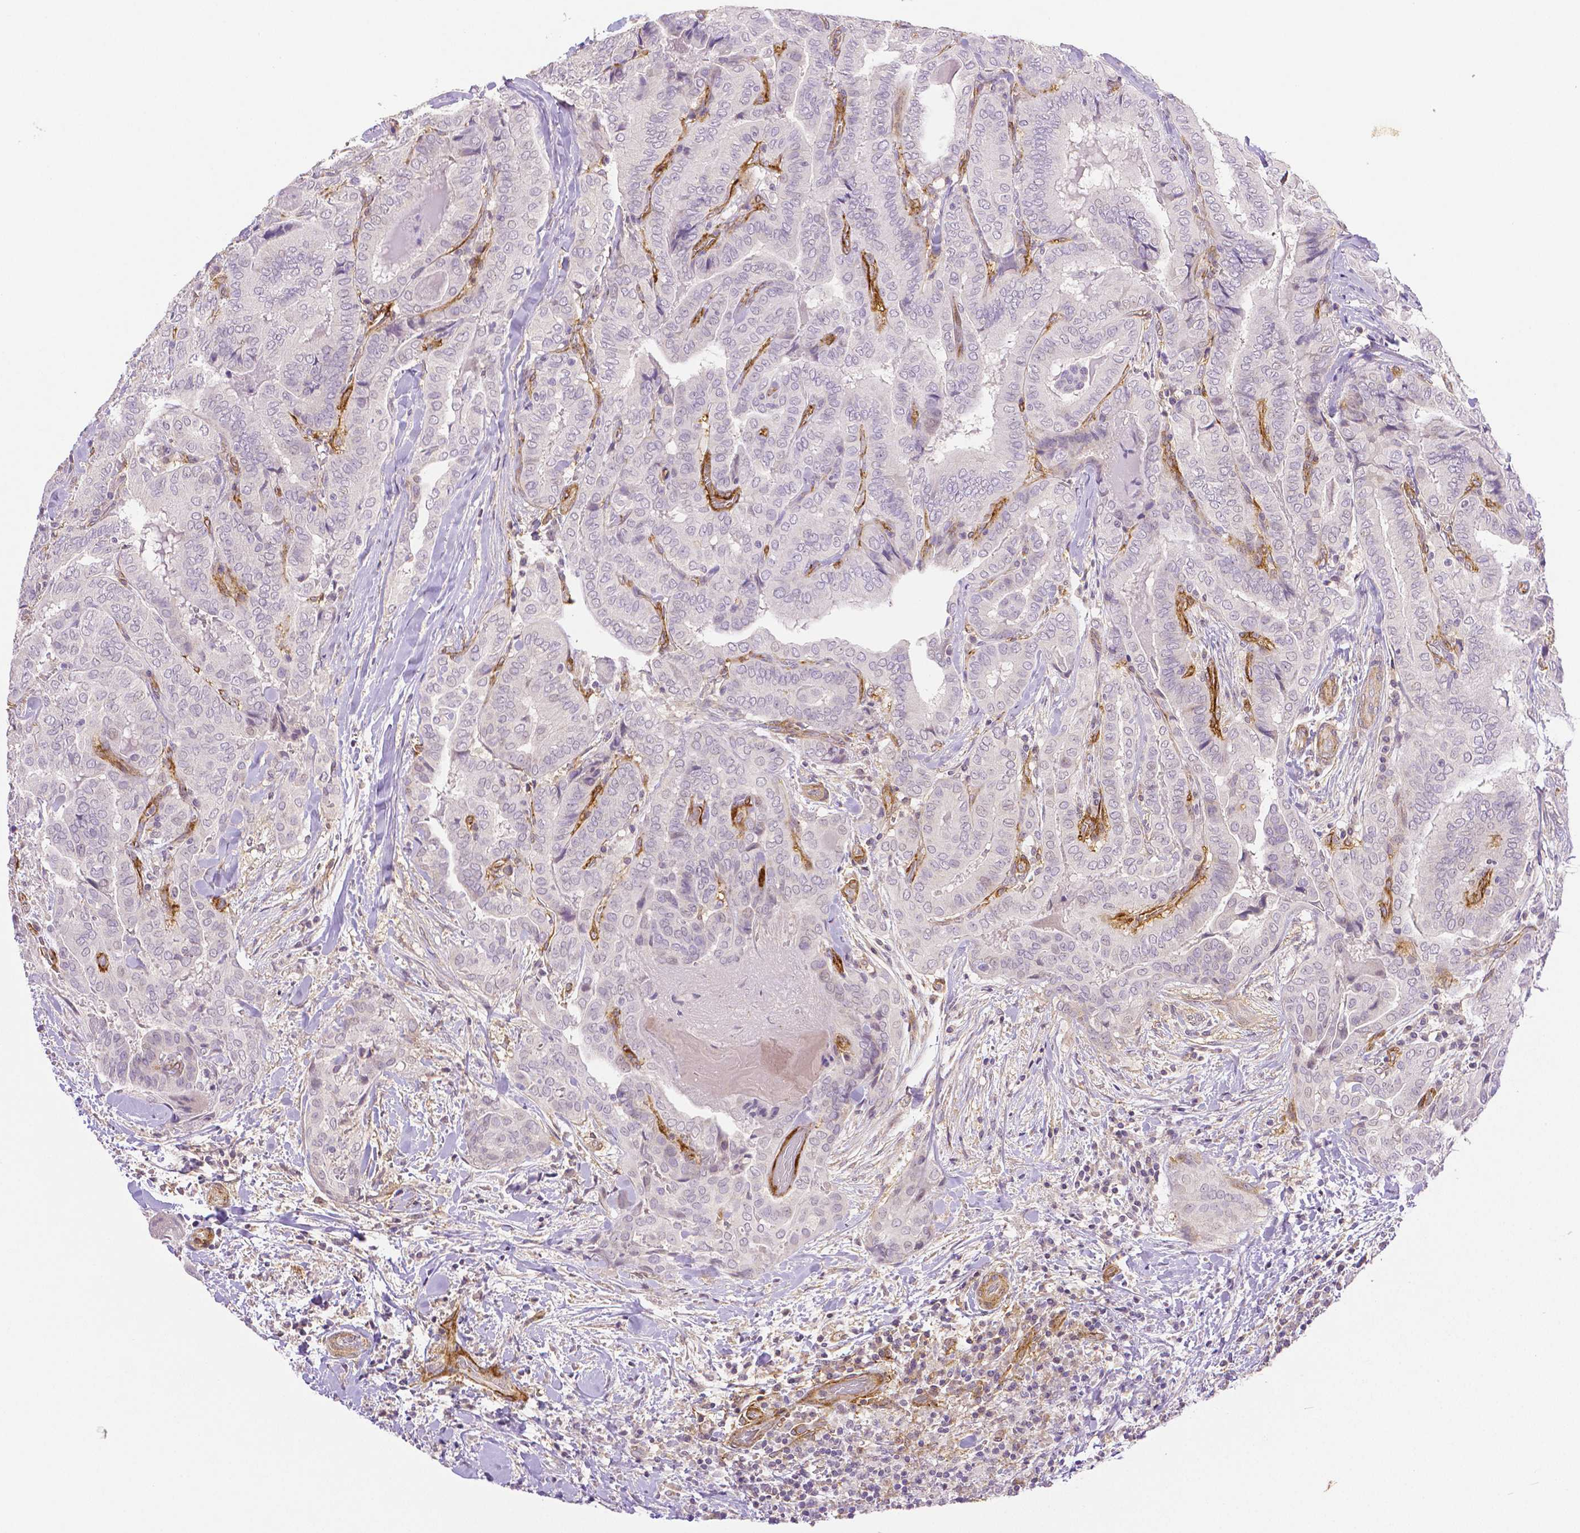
{"staining": {"intensity": "negative", "quantity": "none", "location": "none"}, "tissue": "thyroid cancer", "cell_type": "Tumor cells", "image_type": "cancer", "snomed": [{"axis": "morphology", "description": "Papillary adenocarcinoma, NOS"}, {"axis": "topography", "description": "Thyroid gland"}], "caption": "This is an immunohistochemistry image of thyroid cancer (papillary adenocarcinoma). There is no staining in tumor cells.", "gene": "THY1", "patient": {"sex": "female", "age": 61}}